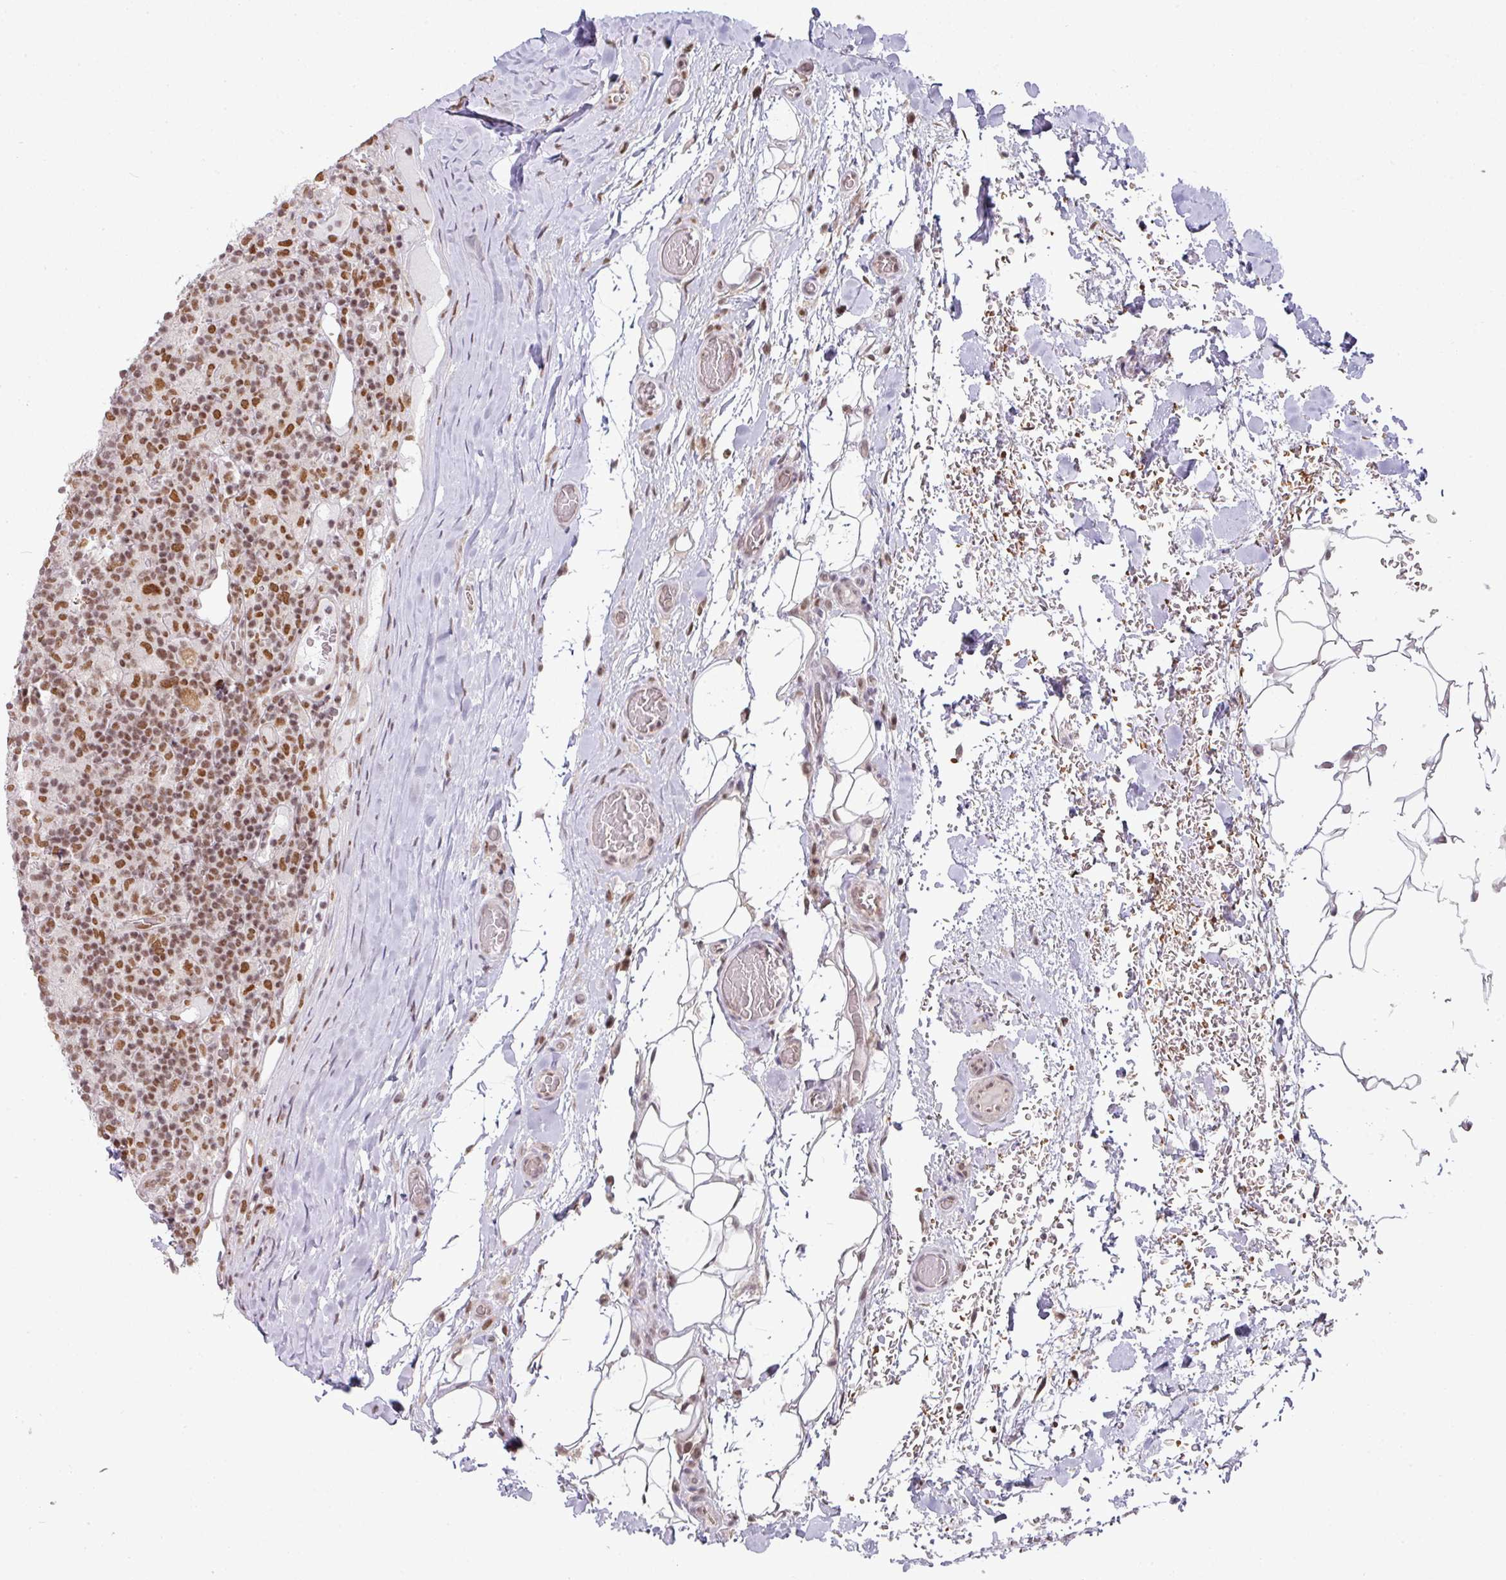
{"staining": {"intensity": "strong", "quantity": ">75%", "location": "nuclear"}, "tissue": "lymphoma", "cell_type": "Tumor cells", "image_type": "cancer", "snomed": [{"axis": "morphology", "description": "Hodgkin's disease, NOS"}, {"axis": "topography", "description": "Lymph node"}], "caption": "Protein staining reveals strong nuclear positivity in approximately >75% of tumor cells in Hodgkin's disease. (Stains: DAB (3,3'-diaminobenzidine) in brown, nuclei in blue, Microscopy: brightfield microscopy at high magnification).", "gene": "NCOA5", "patient": {"sex": "male", "age": 70}}